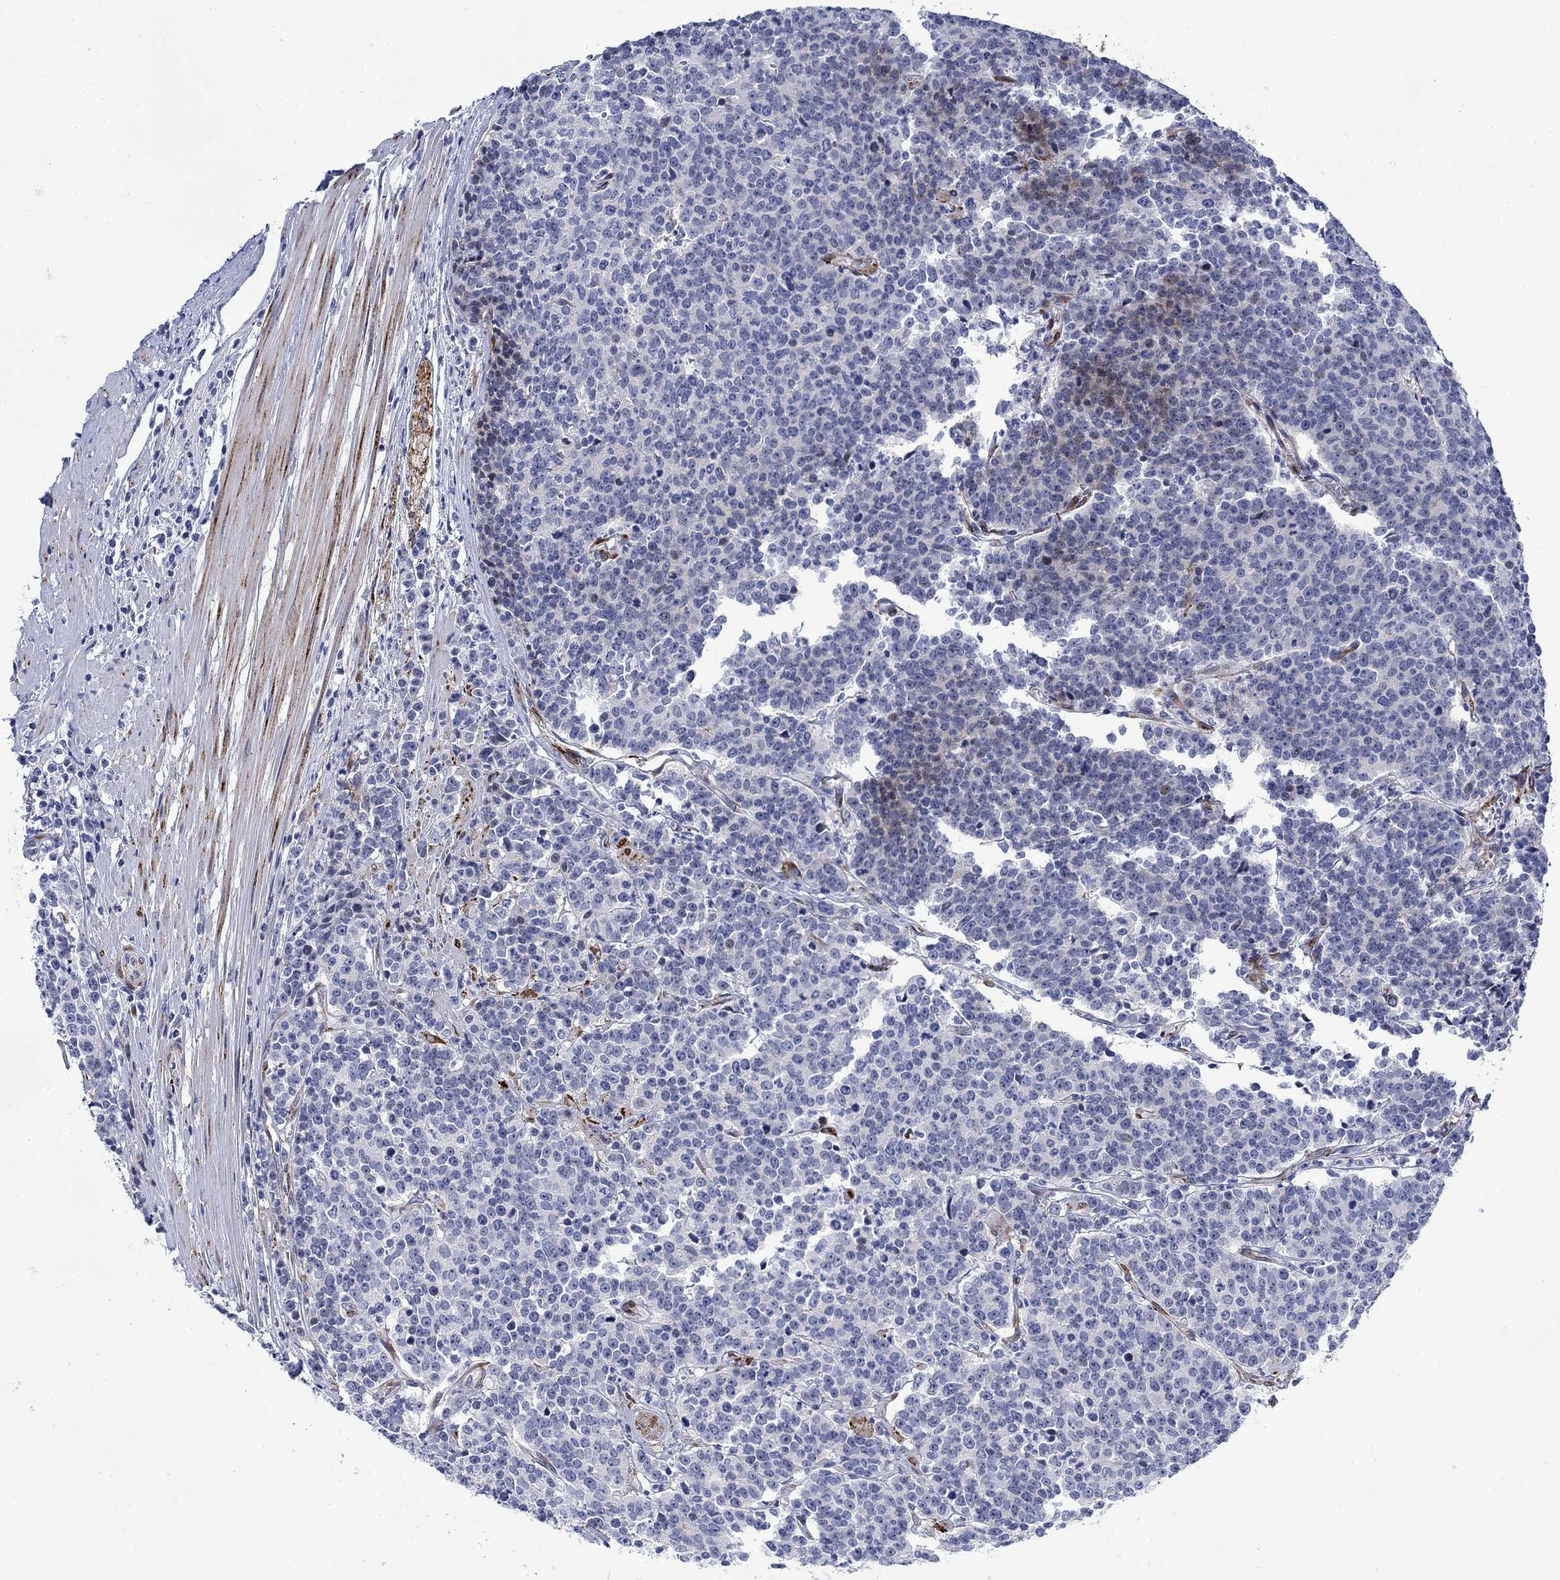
{"staining": {"intensity": "negative", "quantity": "none", "location": "none"}, "tissue": "prostate cancer", "cell_type": "Tumor cells", "image_type": "cancer", "snomed": [{"axis": "morphology", "description": "Adenocarcinoma, NOS"}, {"axis": "topography", "description": "Prostate"}], "caption": "An image of human prostate cancer is negative for staining in tumor cells.", "gene": "KSR2", "patient": {"sex": "male", "age": 67}}